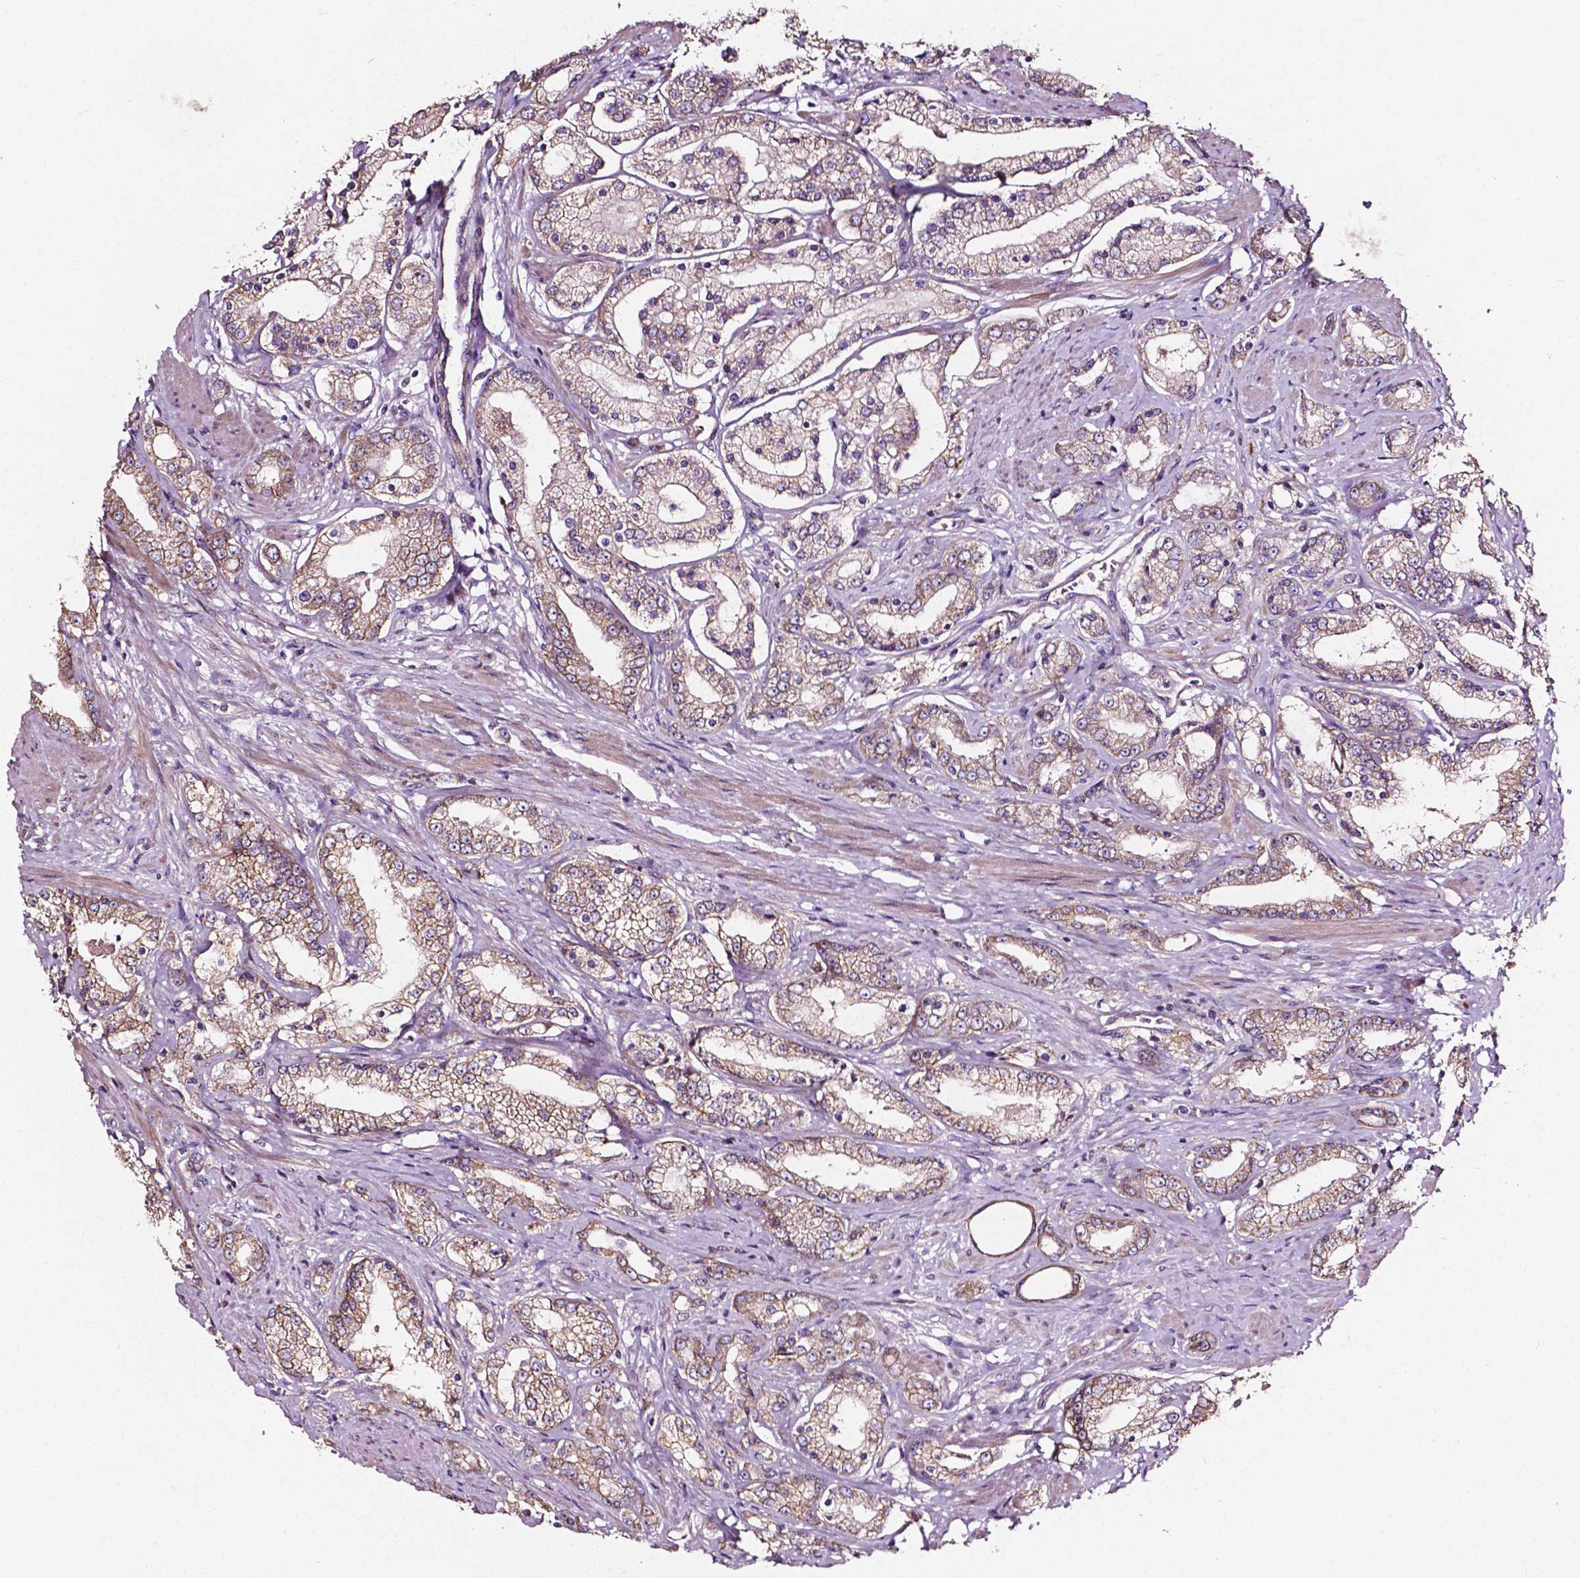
{"staining": {"intensity": "weak", "quantity": "25%-75%", "location": "cytoplasmic/membranous"}, "tissue": "prostate cancer", "cell_type": "Tumor cells", "image_type": "cancer", "snomed": [{"axis": "morphology", "description": "Adenocarcinoma, High grade"}, {"axis": "topography", "description": "Prostate"}], "caption": "Immunohistochemical staining of prostate adenocarcinoma (high-grade) reveals weak cytoplasmic/membranous protein positivity in about 25%-75% of tumor cells. (brown staining indicates protein expression, while blue staining denotes nuclei).", "gene": "ATG16L1", "patient": {"sex": "male", "age": 67}}